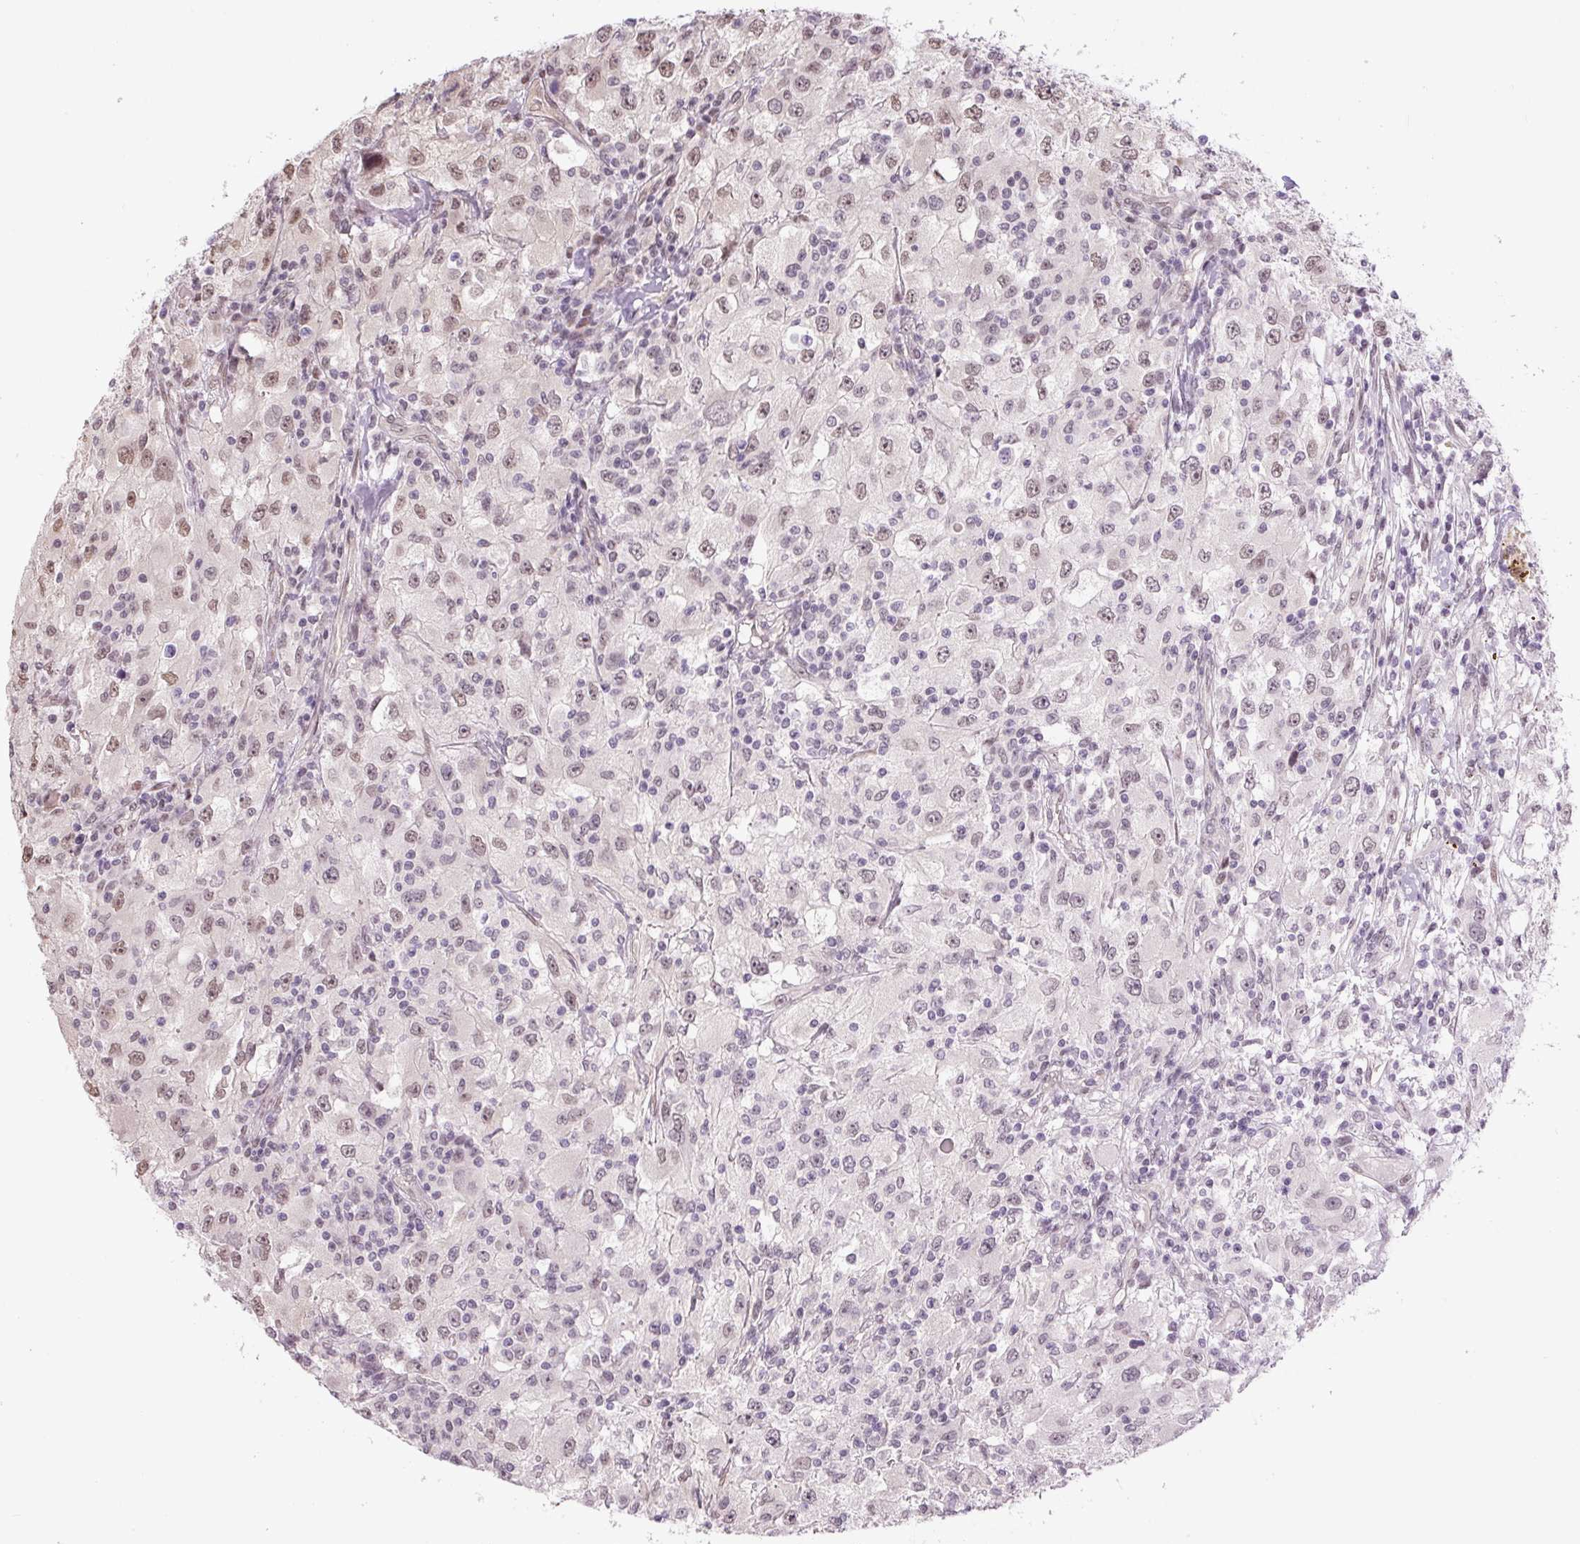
{"staining": {"intensity": "weak", "quantity": "25%-75%", "location": "nuclear"}, "tissue": "renal cancer", "cell_type": "Tumor cells", "image_type": "cancer", "snomed": [{"axis": "morphology", "description": "Adenocarcinoma, NOS"}, {"axis": "topography", "description": "Kidney"}], "caption": "The histopathology image shows a brown stain indicating the presence of a protein in the nuclear of tumor cells in renal cancer.", "gene": "TCFL5", "patient": {"sex": "female", "age": 67}}